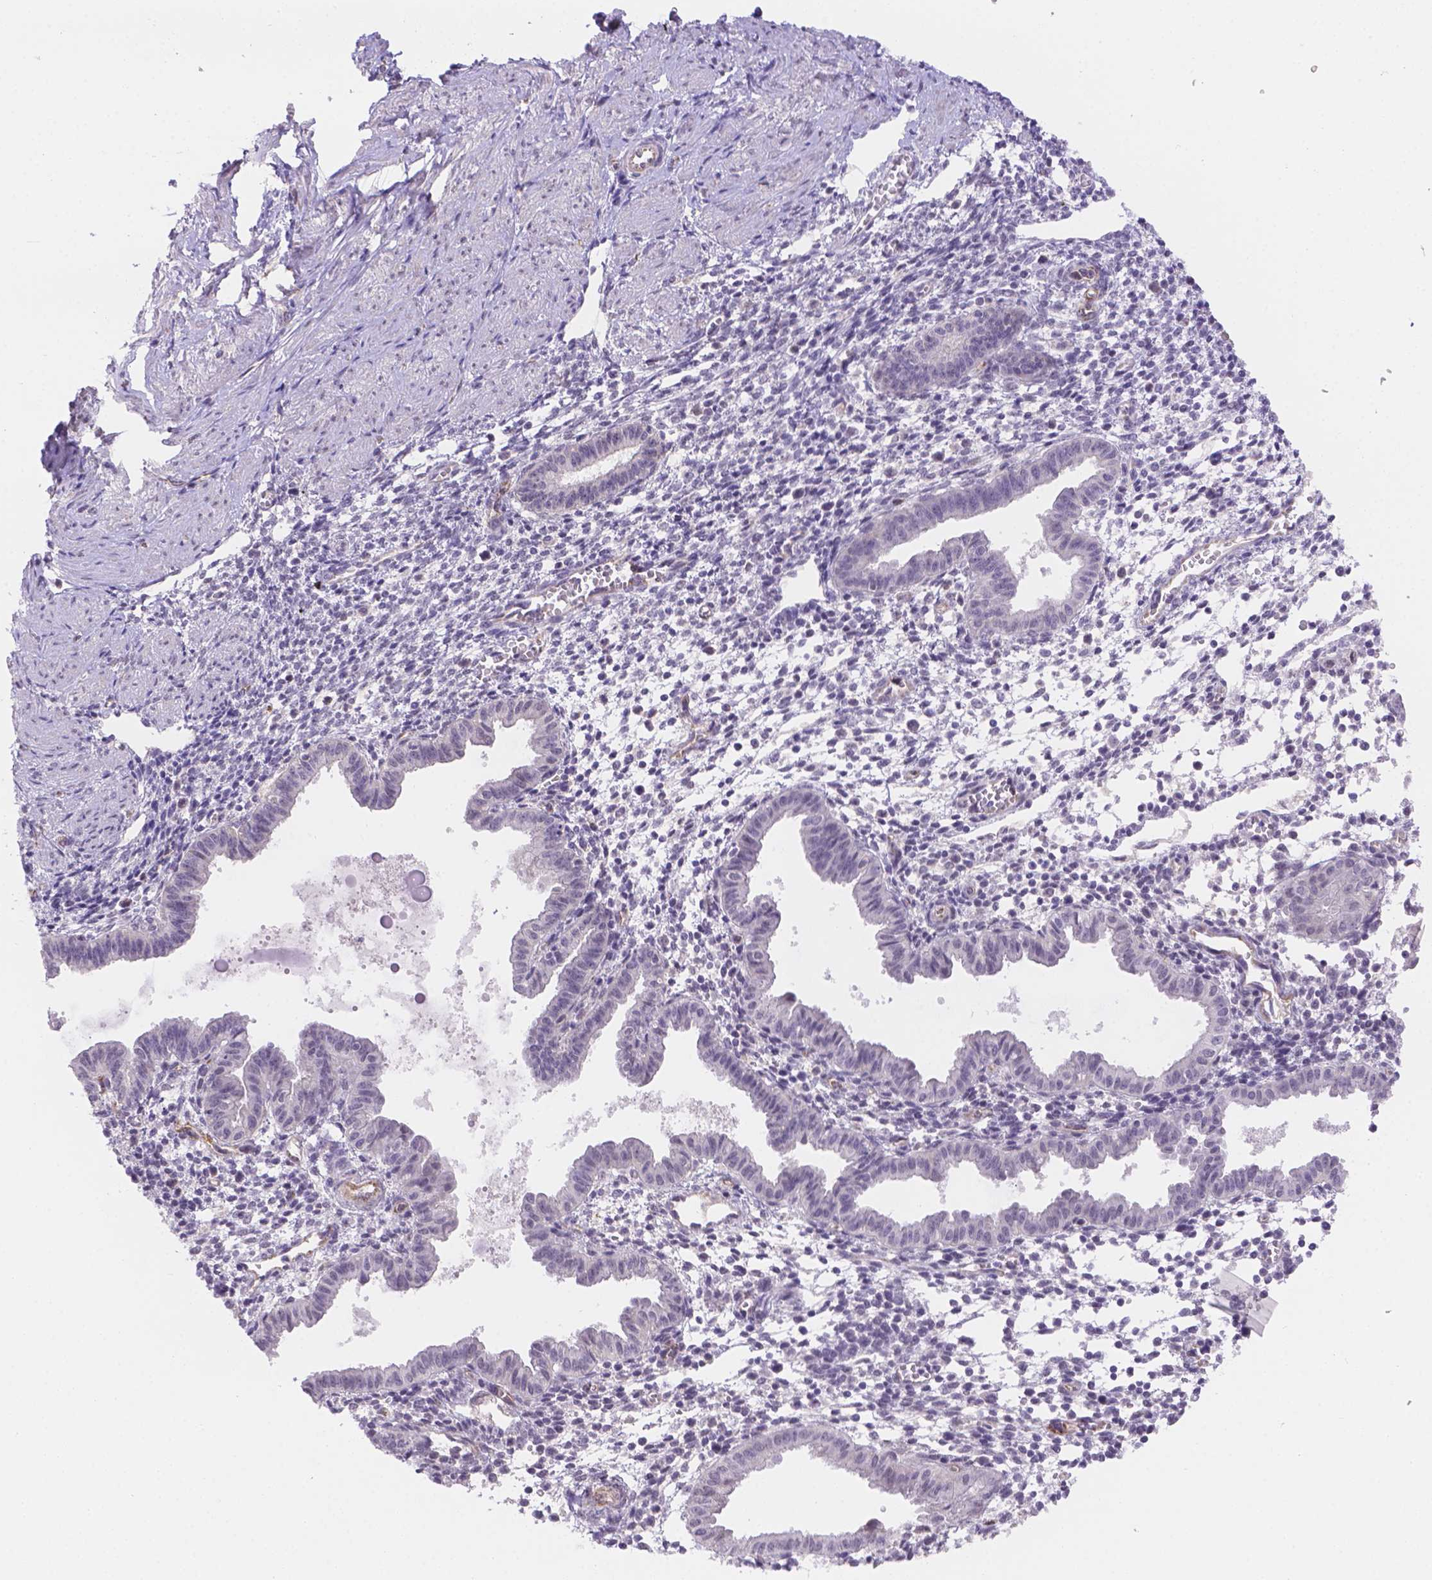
{"staining": {"intensity": "negative", "quantity": "none", "location": "none"}, "tissue": "endometrium", "cell_type": "Cells in endometrial stroma", "image_type": "normal", "snomed": [{"axis": "morphology", "description": "Normal tissue, NOS"}, {"axis": "topography", "description": "Endometrium"}], "caption": "Immunohistochemistry (IHC) histopathology image of normal endometrium: human endometrium stained with DAB shows no significant protein expression in cells in endometrial stroma.", "gene": "NXPE2", "patient": {"sex": "female", "age": 37}}